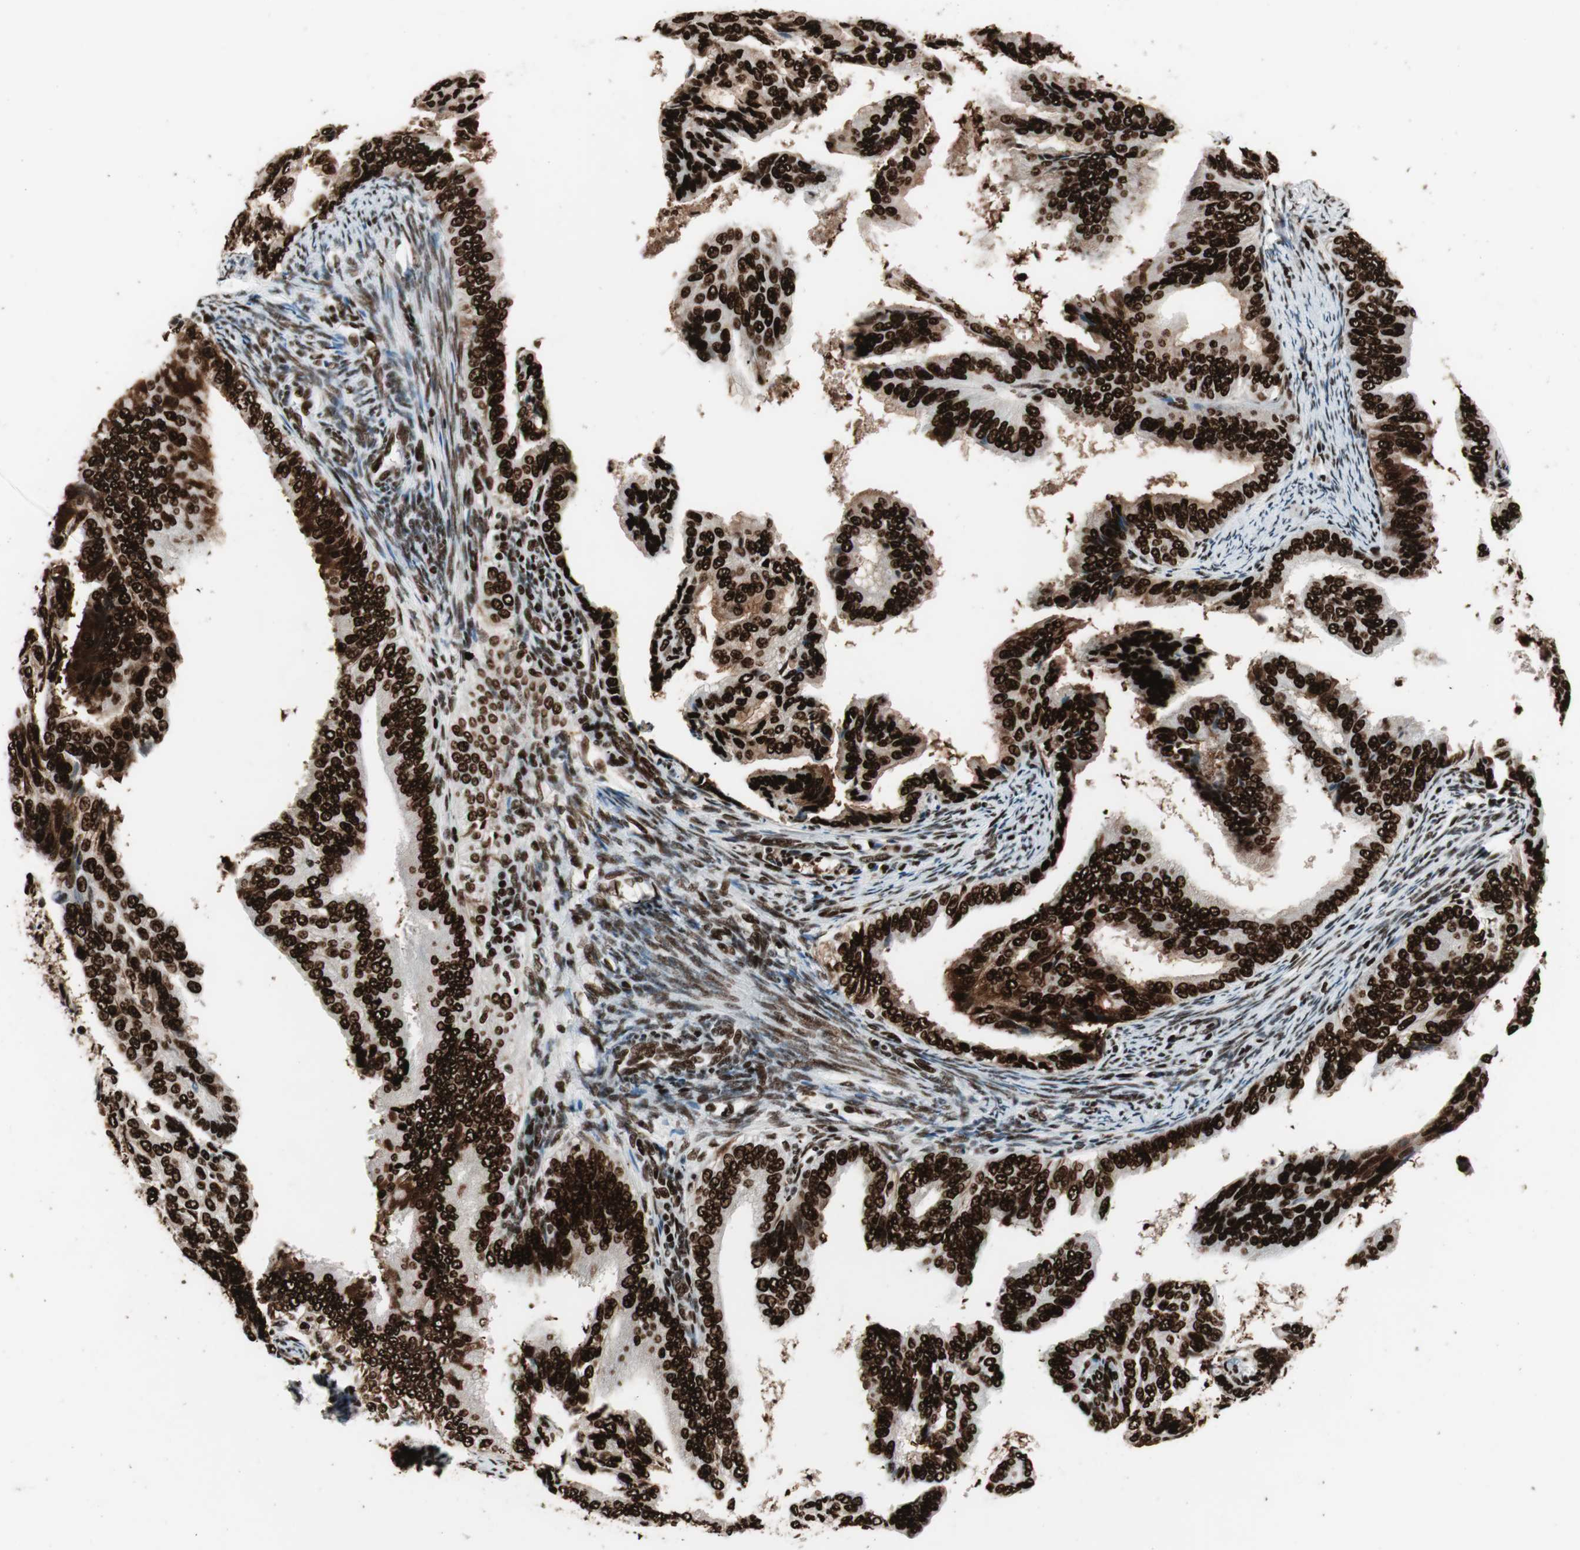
{"staining": {"intensity": "strong", "quantity": ">75%", "location": "cytoplasmic/membranous,nuclear"}, "tissue": "endometrial cancer", "cell_type": "Tumor cells", "image_type": "cancer", "snomed": [{"axis": "morphology", "description": "Adenocarcinoma, NOS"}, {"axis": "topography", "description": "Endometrium"}], "caption": "Tumor cells exhibit high levels of strong cytoplasmic/membranous and nuclear positivity in about >75% of cells in human endometrial cancer. The staining was performed using DAB, with brown indicating positive protein expression. Nuclei are stained blue with hematoxylin.", "gene": "PSME3", "patient": {"sex": "female", "age": 58}}